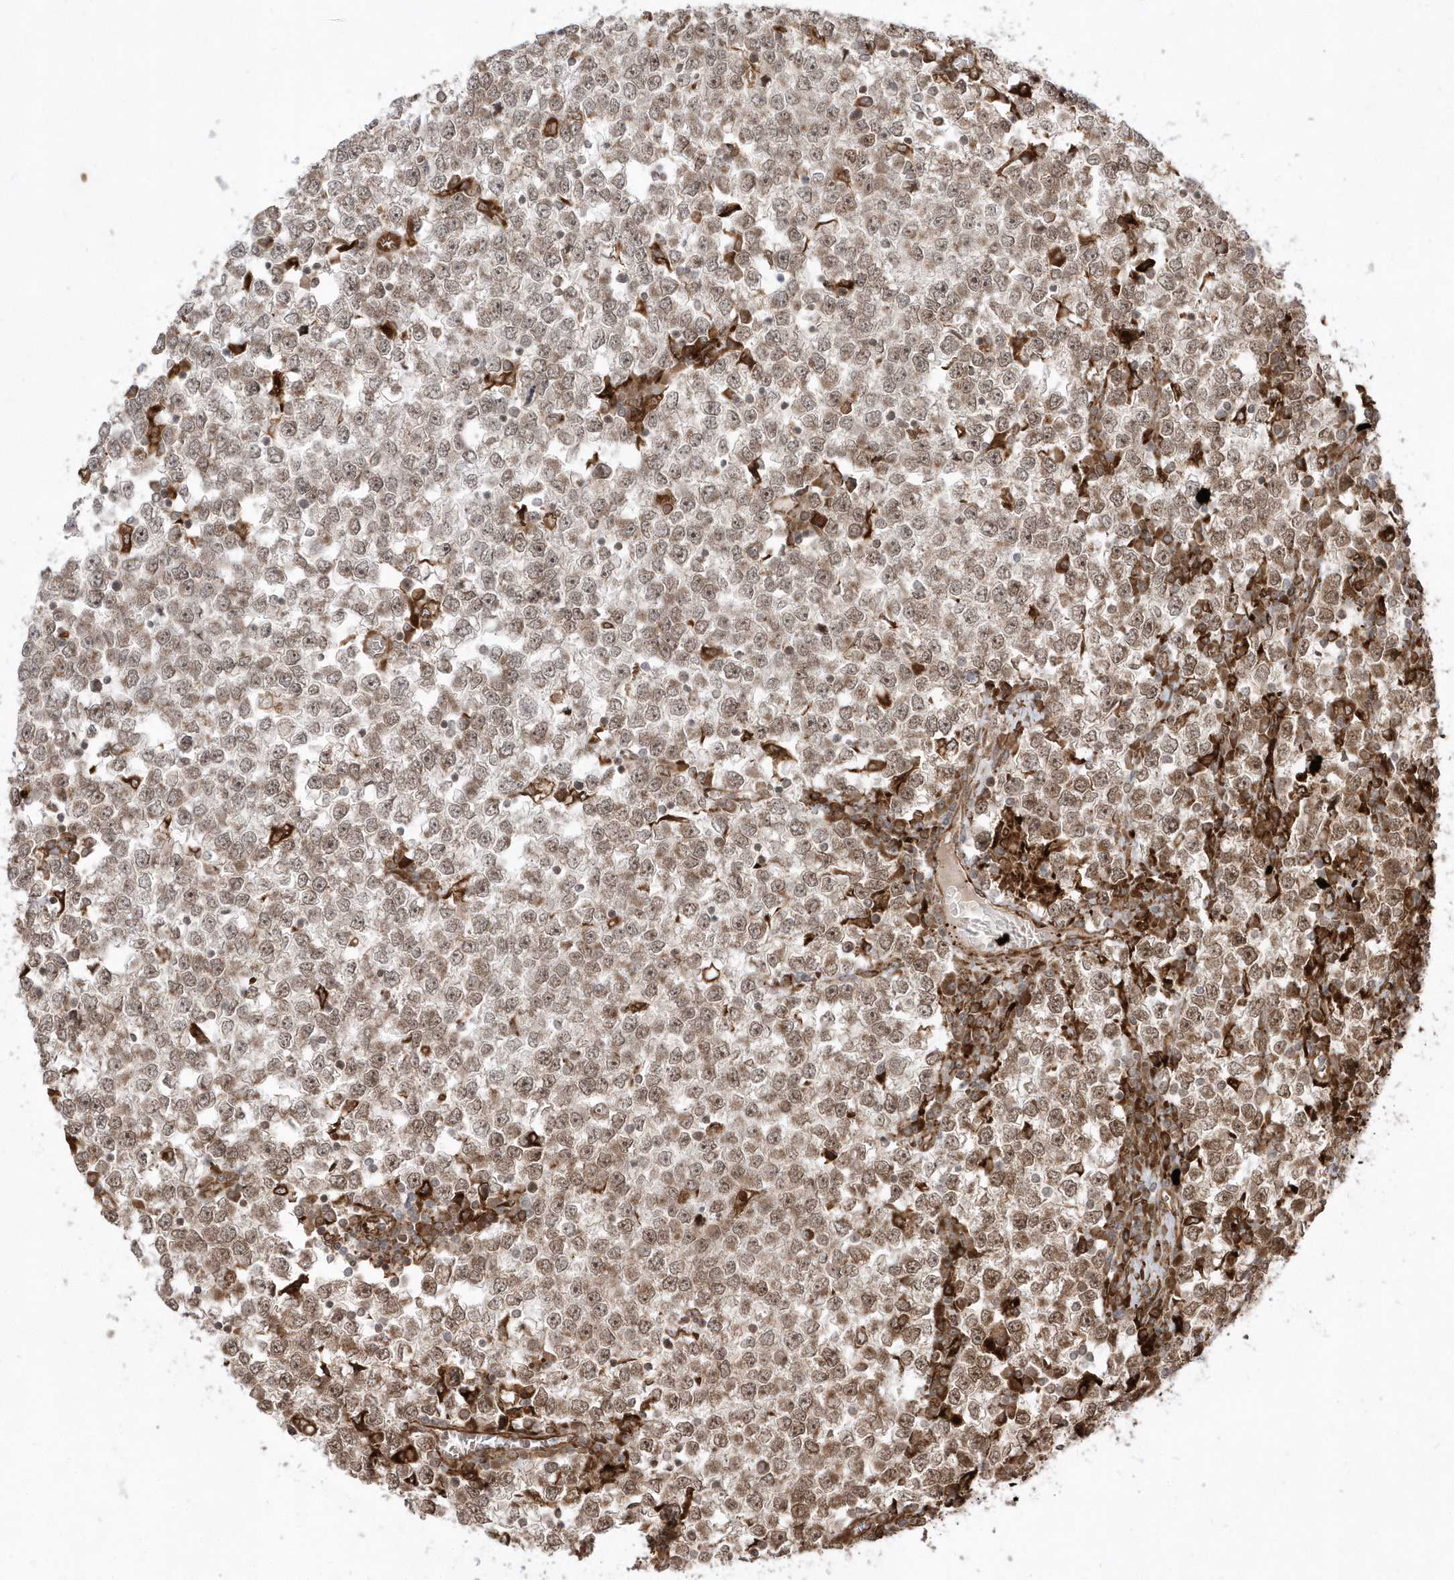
{"staining": {"intensity": "moderate", "quantity": ">75%", "location": "cytoplasmic/membranous,nuclear"}, "tissue": "testis cancer", "cell_type": "Tumor cells", "image_type": "cancer", "snomed": [{"axis": "morphology", "description": "Seminoma, NOS"}, {"axis": "topography", "description": "Testis"}], "caption": "Testis cancer (seminoma) stained for a protein displays moderate cytoplasmic/membranous and nuclear positivity in tumor cells.", "gene": "EPC2", "patient": {"sex": "male", "age": 65}}